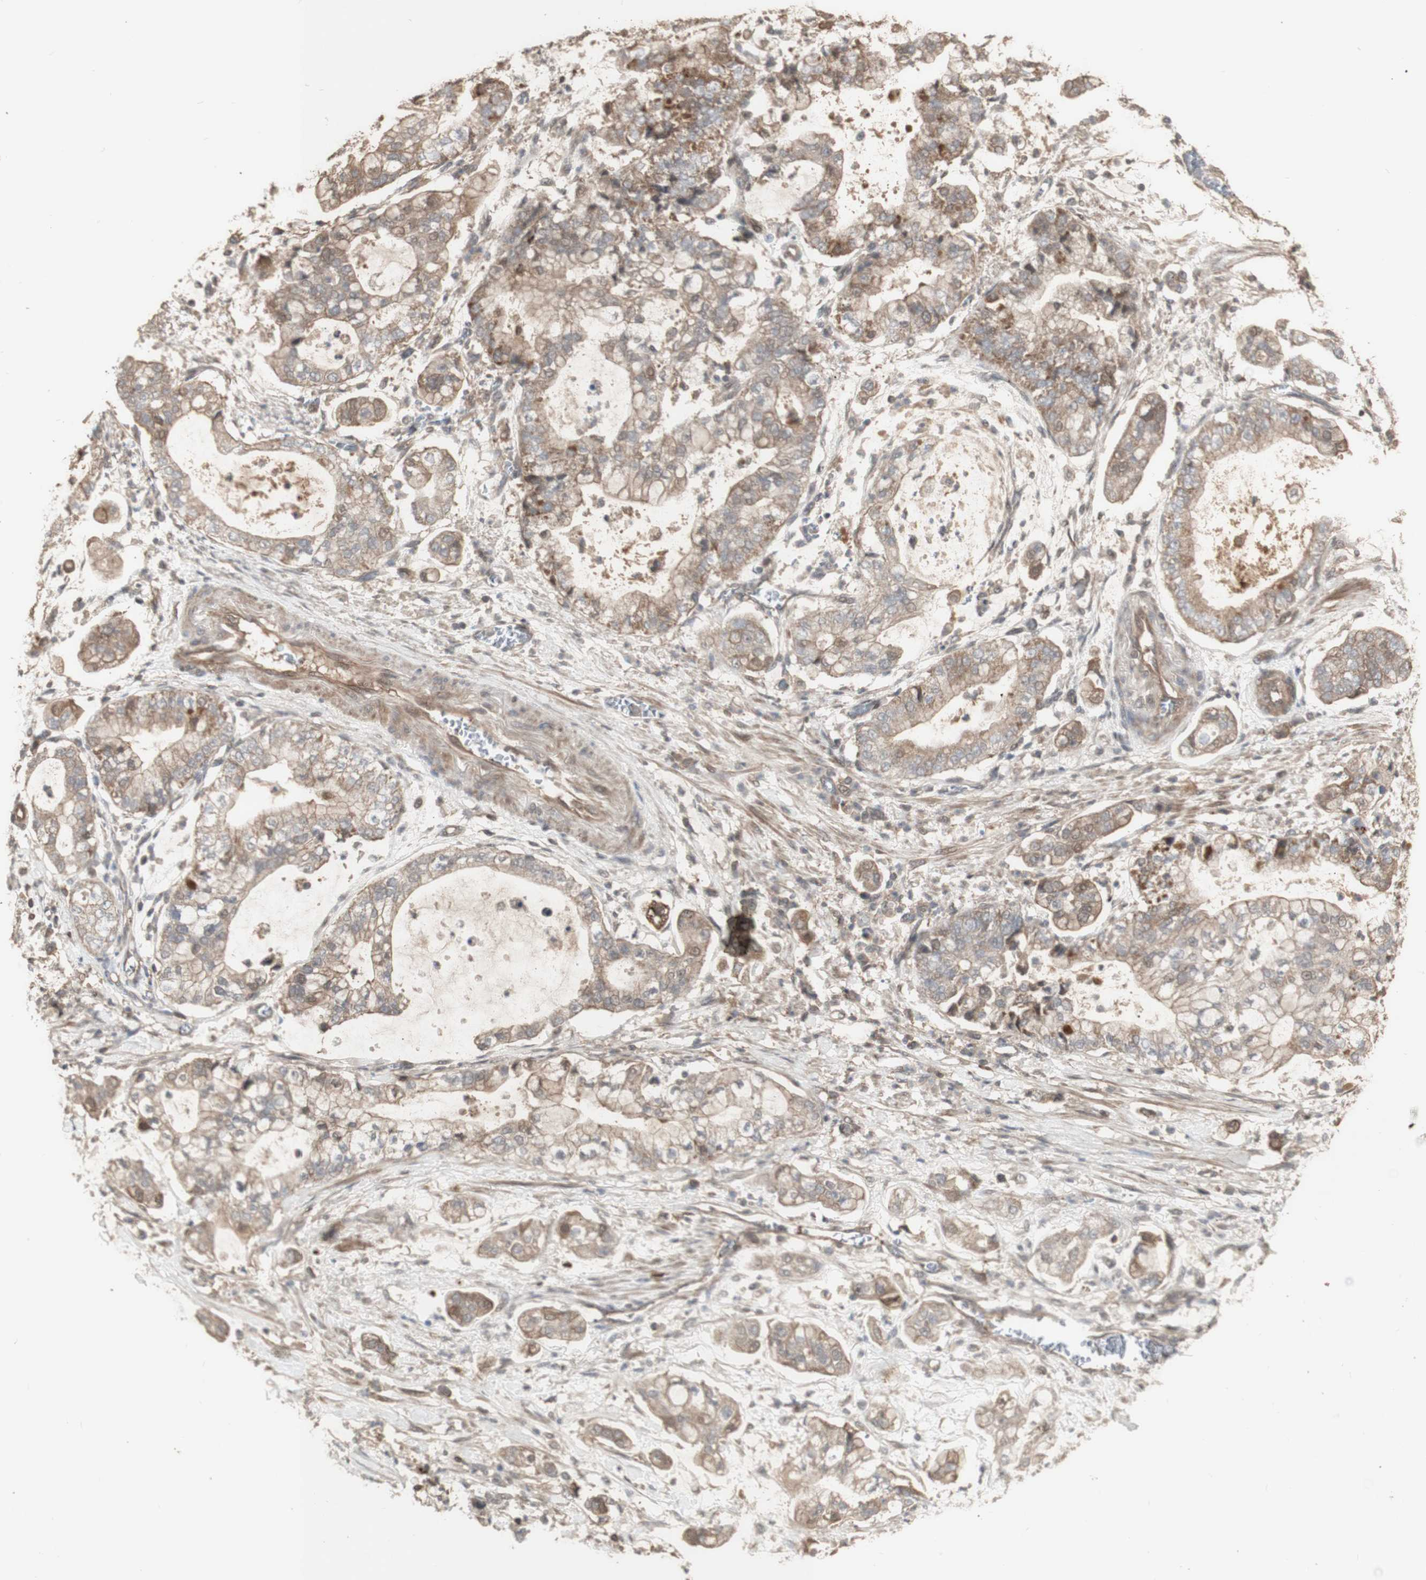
{"staining": {"intensity": "weak", "quantity": ">75%", "location": "cytoplasmic/membranous"}, "tissue": "stomach cancer", "cell_type": "Tumor cells", "image_type": "cancer", "snomed": [{"axis": "morphology", "description": "Adenocarcinoma, NOS"}, {"axis": "topography", "description": "Stomach"}], "caption": "A high-resolution image shows immunohistochemistry staining of stomach adenocarcinoma, which displays weak cytoplasmic/membranous staining in about >75% of tumor cells.", "gene": "ALOX12", "patient": {"sex": "male", "age": 76}}